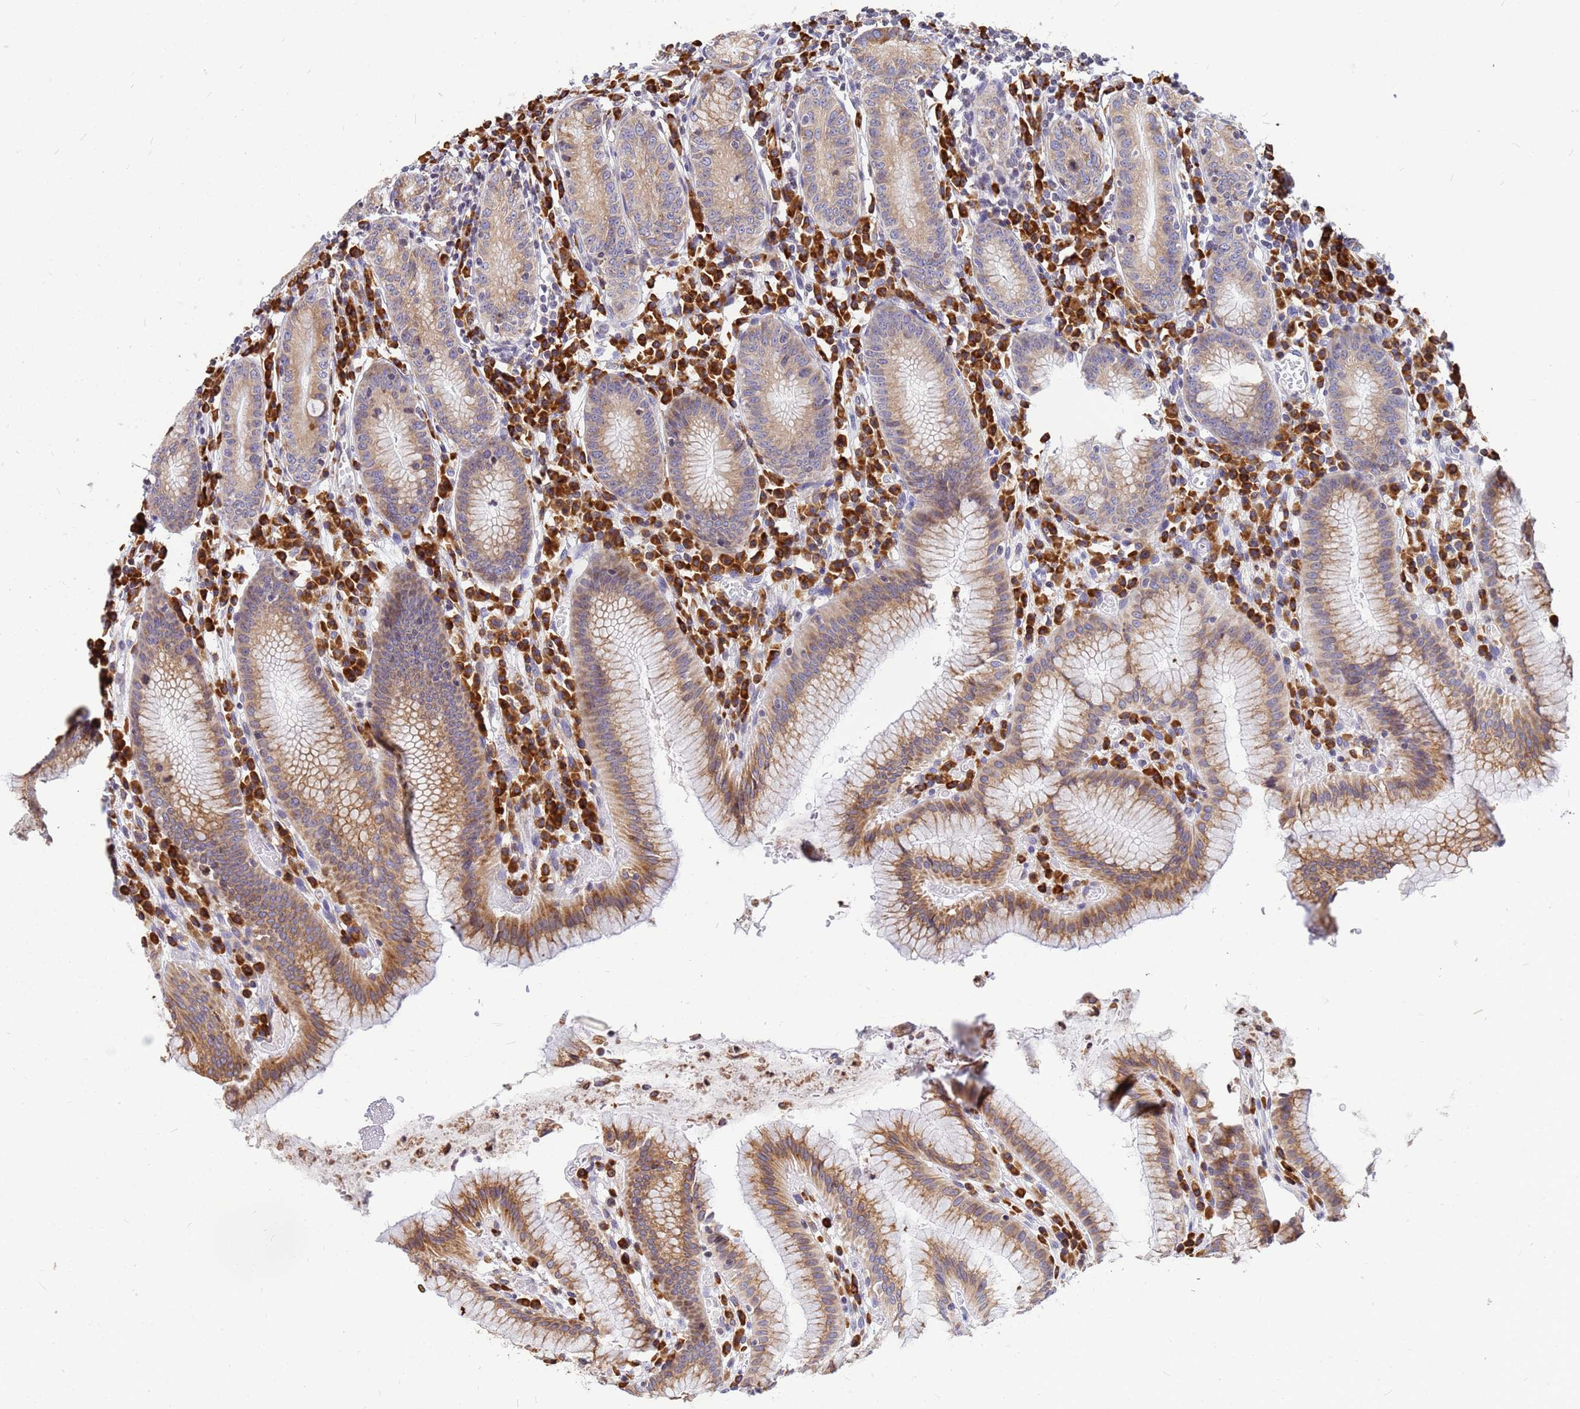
{"staining": {"intensity": "strong", "quantity": ">75%", "location": "cytoplasmic/membranous"}, "tissue": "stomach", "cell_type": "Glandular cells", "image_type": "normal", "snomed": [{"axis": "morphology", "description": "Normal tissue, NOS"}, {"axis": "topography", "description": "Stomach"}], "caption": "Brown immunohistochemical staining in normal stomach exhibits strong cytoplasmic/membranous expression in approximately >75% of glandular cells. (Brightfield microscopy of DAB IHC at high magnification).", "gene": "SSR4", "patient": {"sex": "male", "age": 55}}